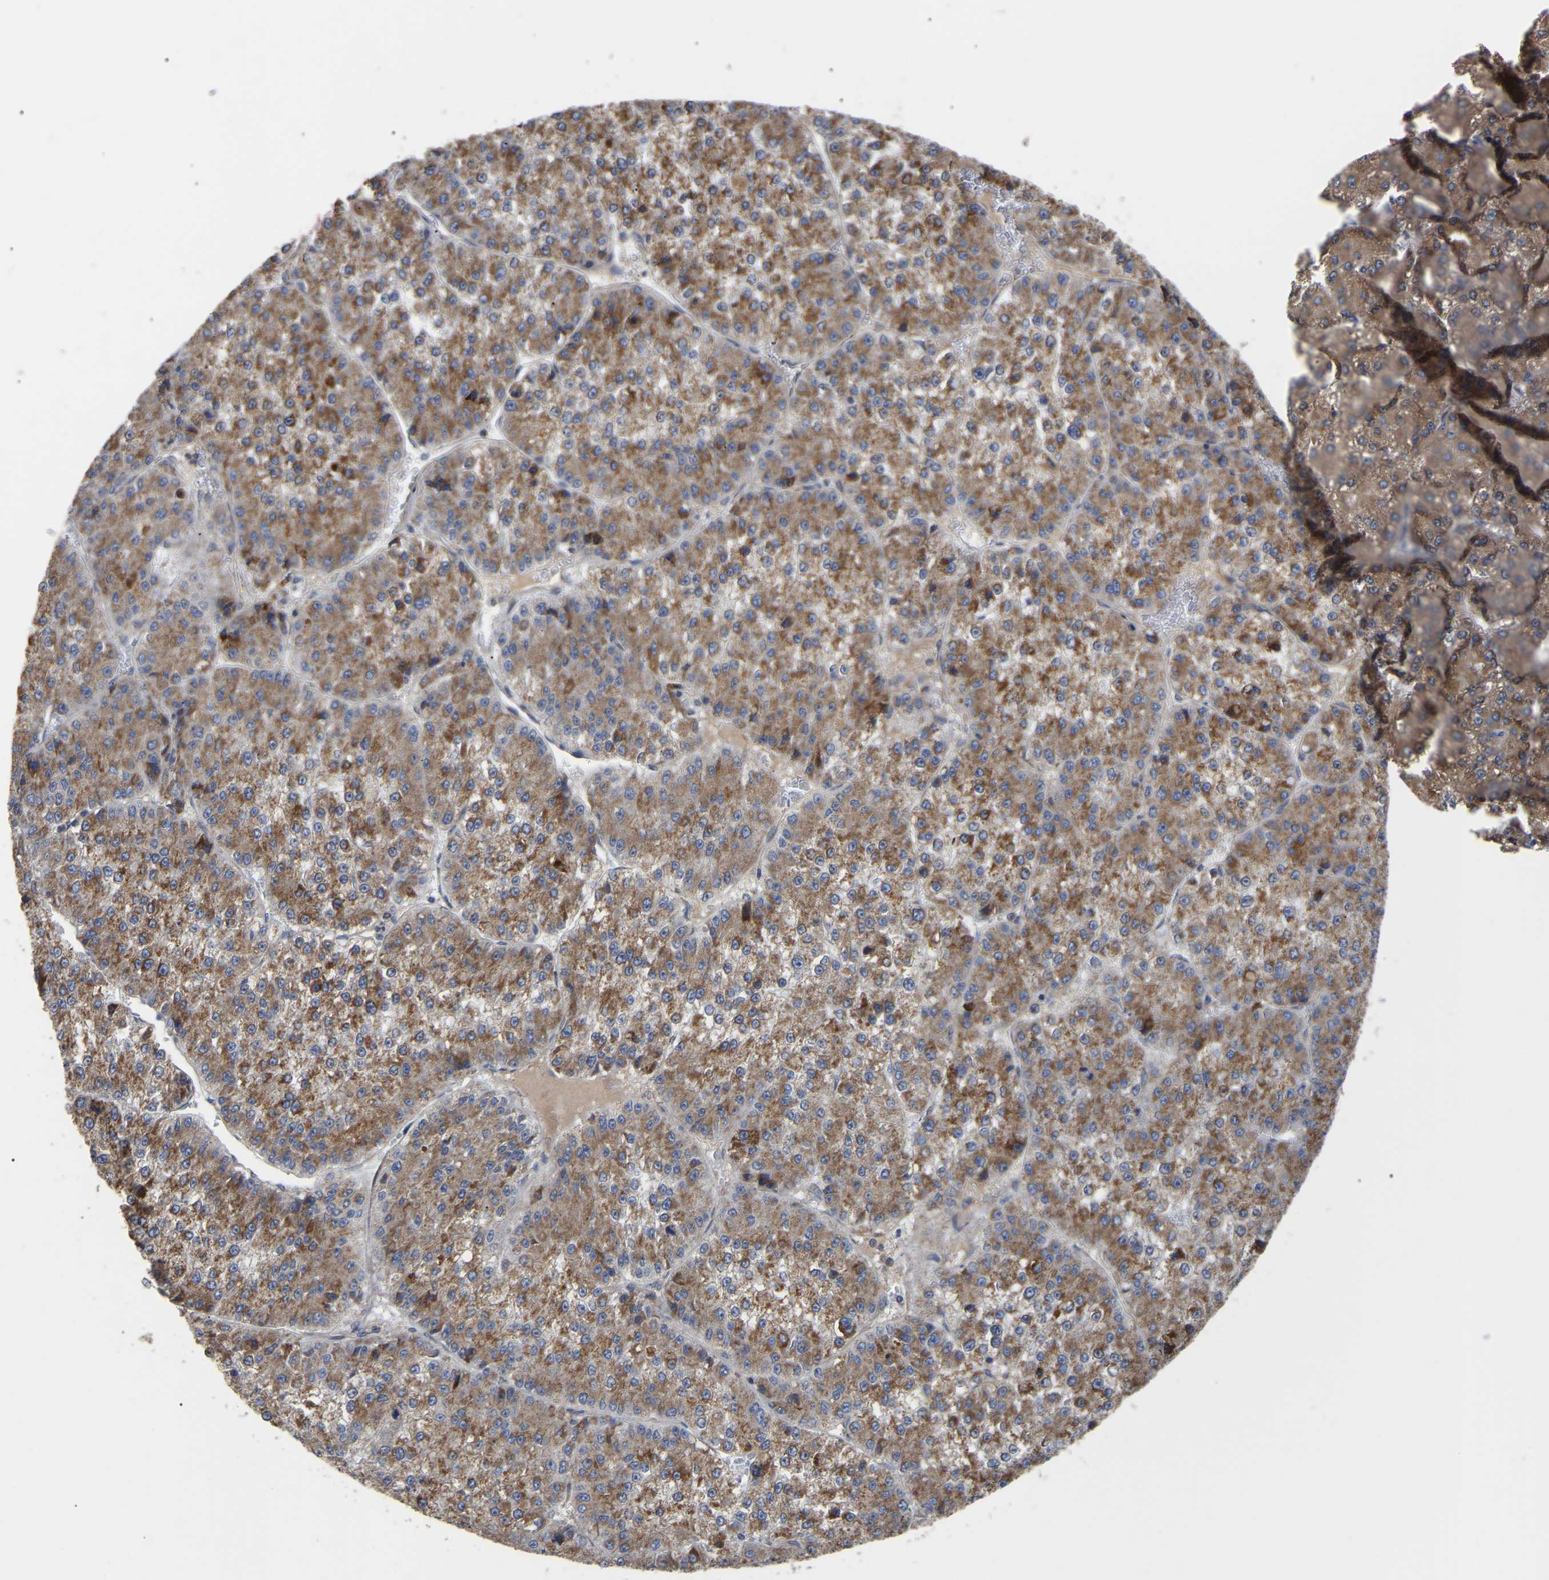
{"staining": {"intensity": "moderate", "quantity": ">75%", "location": "cytoplasmic/membranous"}, "tissue": "liver cancer", "cell_type": "Tumor cells", "image_type": "cancer", "snomed": [{"axis": "morphology", "description": "Carcinoma, Hepatocellular, NOS"}, {"axis": "topography", "description": "Liver"}], "caption": "Immunohistochemistry (IHC) photomicrograph of liver hepatocellular carcinoma stained for a protein (brown), which shows medium levels of moderate cytoplasmic/membranous staining in about >75% of tumor cells.", "gene": "GCC1", "patient": {"sex": "female", "age": 73}}